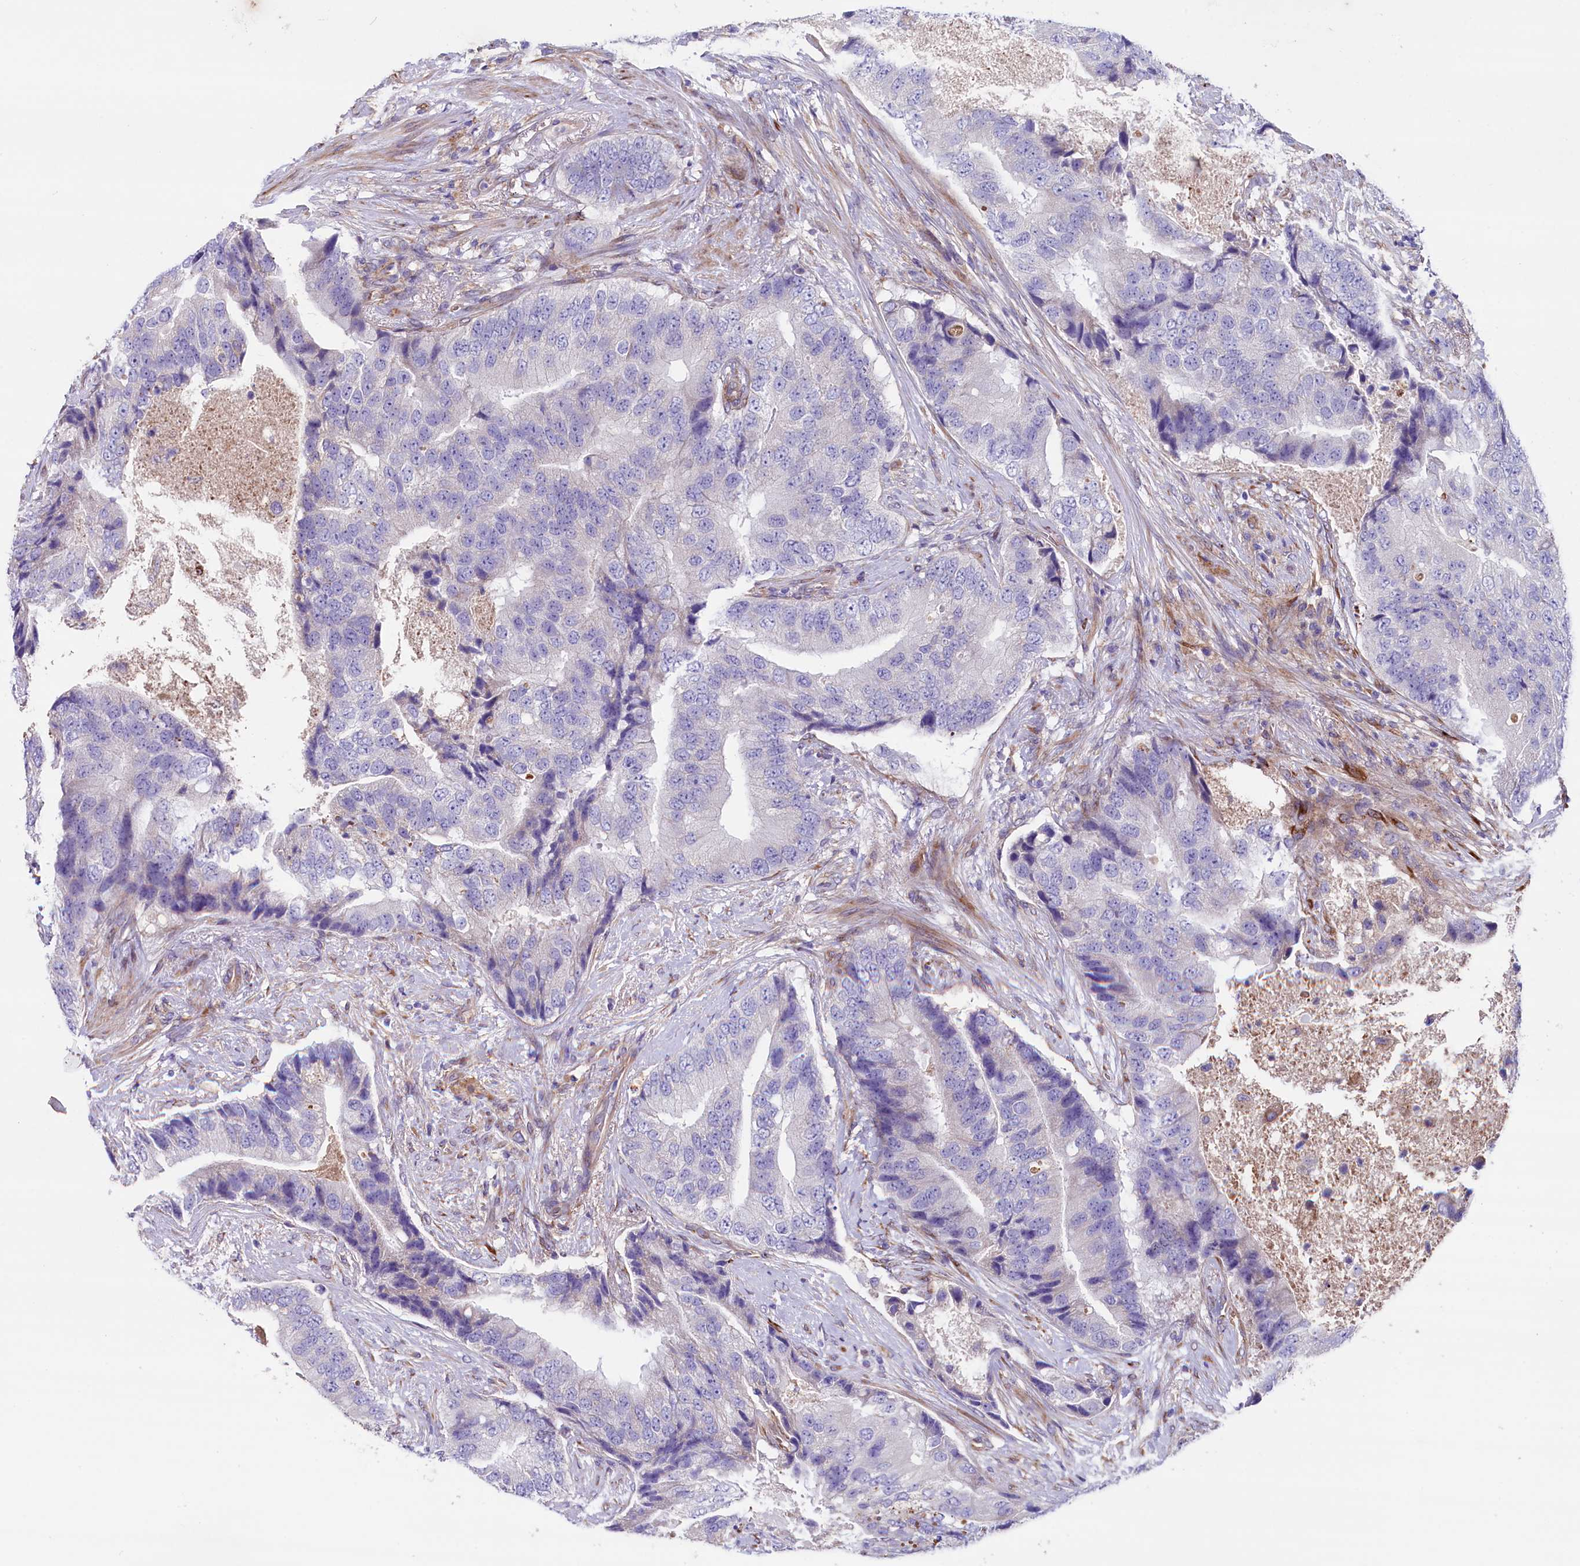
{"staining": {"intensity": "negative", "quantity": "none", "location": "none"}, "tissue": "prostate cancer", "cell_type": "Tumor cells", "image_type": "cancer", "snomed": [{"axis": "morphology", "description": "Adenocarcinoma, High grade"}, {"axis": "topography", "description": "Prostate"}], "caption": "The immunohistochemistry (IHC) image has no significant expression in tumor cells of prostate cancer tissue. (DAB IHC with hematoxylin counter stain).", "gene": "GPR108", "patient": {"sex": "male", "age": 70}}